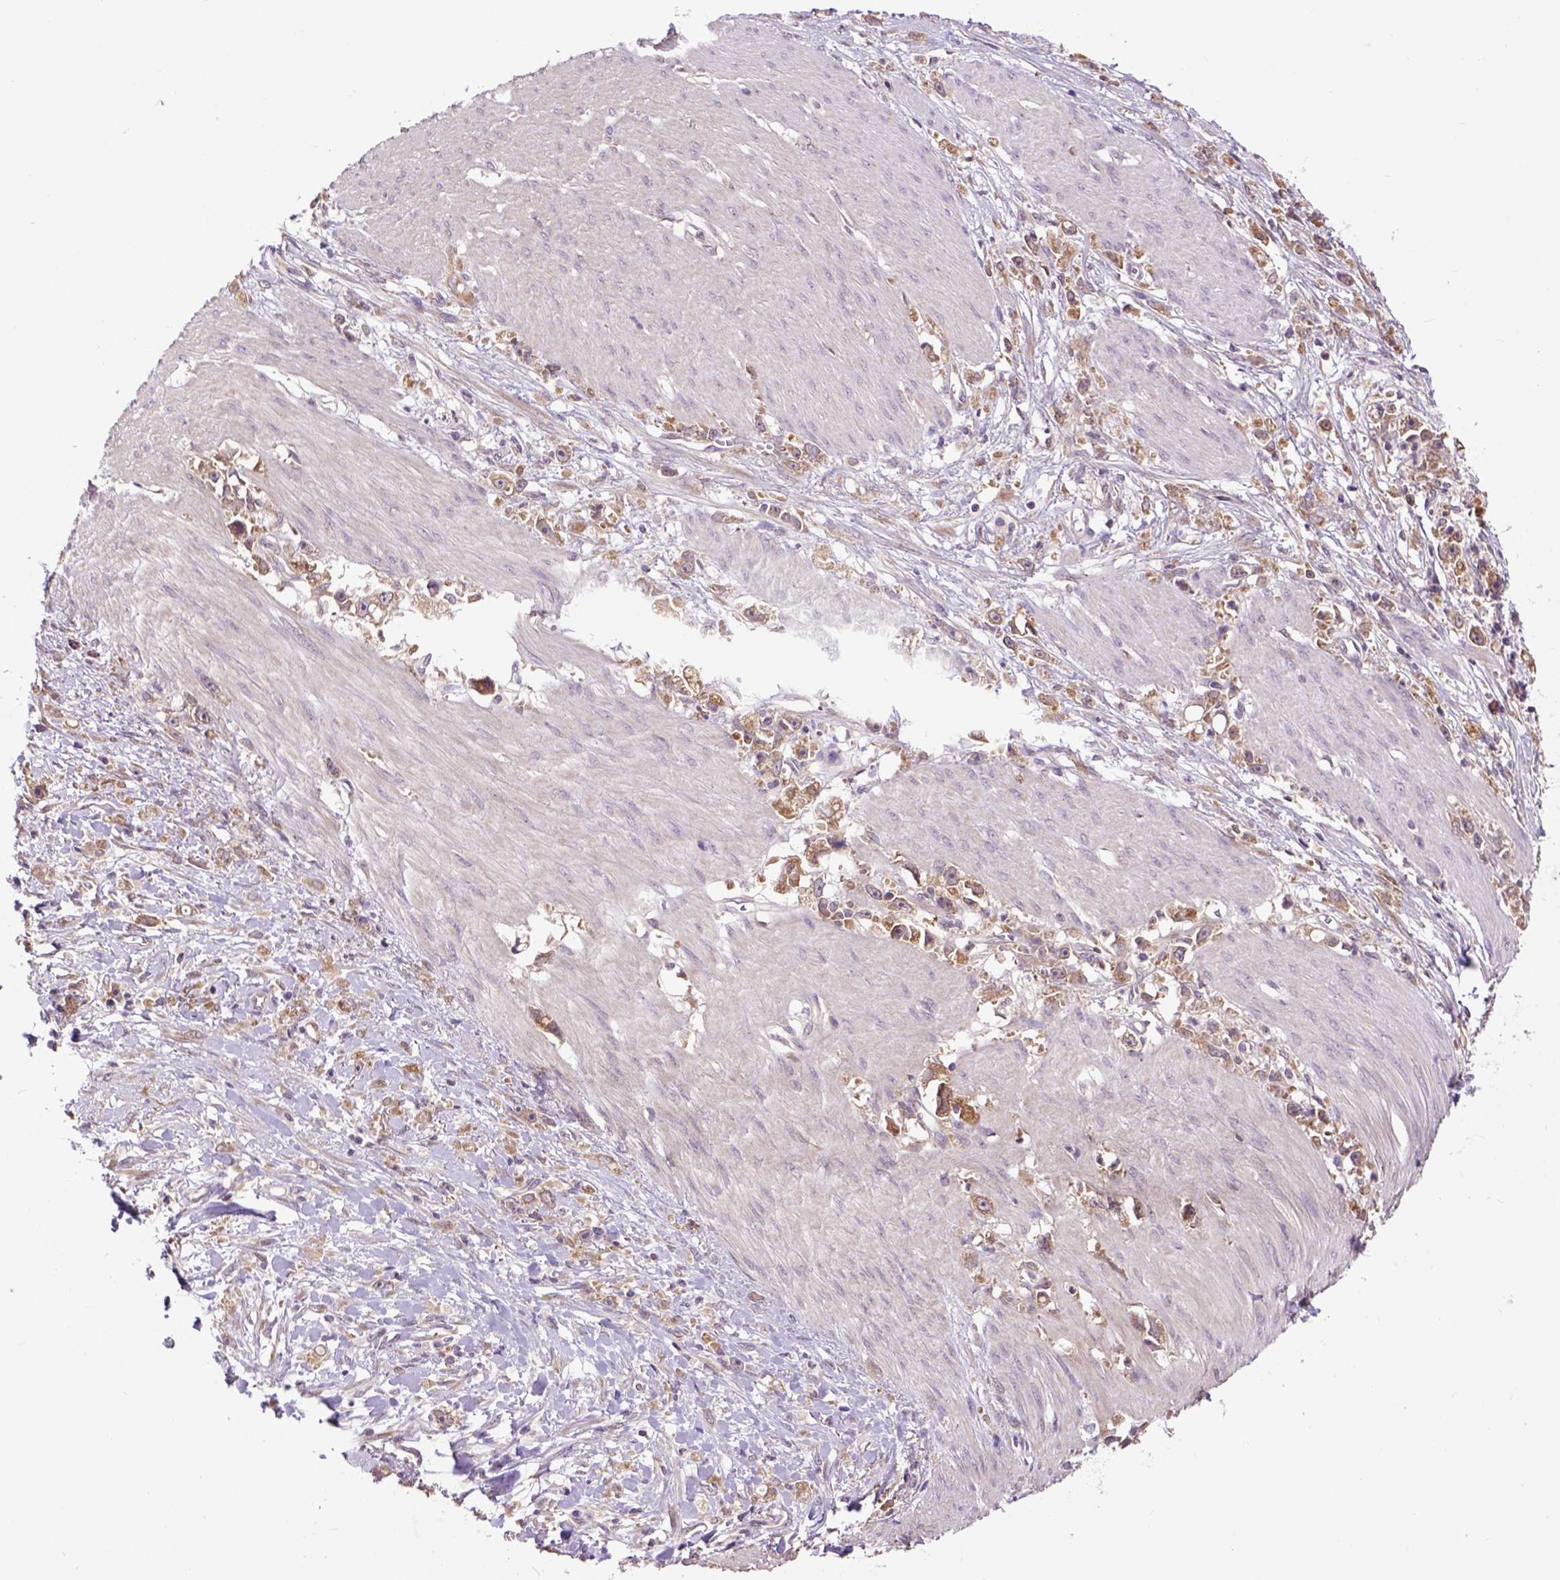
{"staining": {"intensity": "moderate", "quantity": ">75%", "location": "cytoplasmic/membranous"}, "tissue": "stomach cancer", "cell_type": "Tumor cells", "image_type": "cancer", "snomed": [{"axis": "morphology", "description": "Adenocarcinoma, NOS"}, {"axis": "topography", "description": "Stomach"}], "caption": "Human stomach adenocarcinoma stained for a protein (brown) reveals moderate cytoplasmic/membranous positive expression in about >75% of tumor cells.", "gene": "ARL1", "patient": {"sex": "female", "age": 59}}